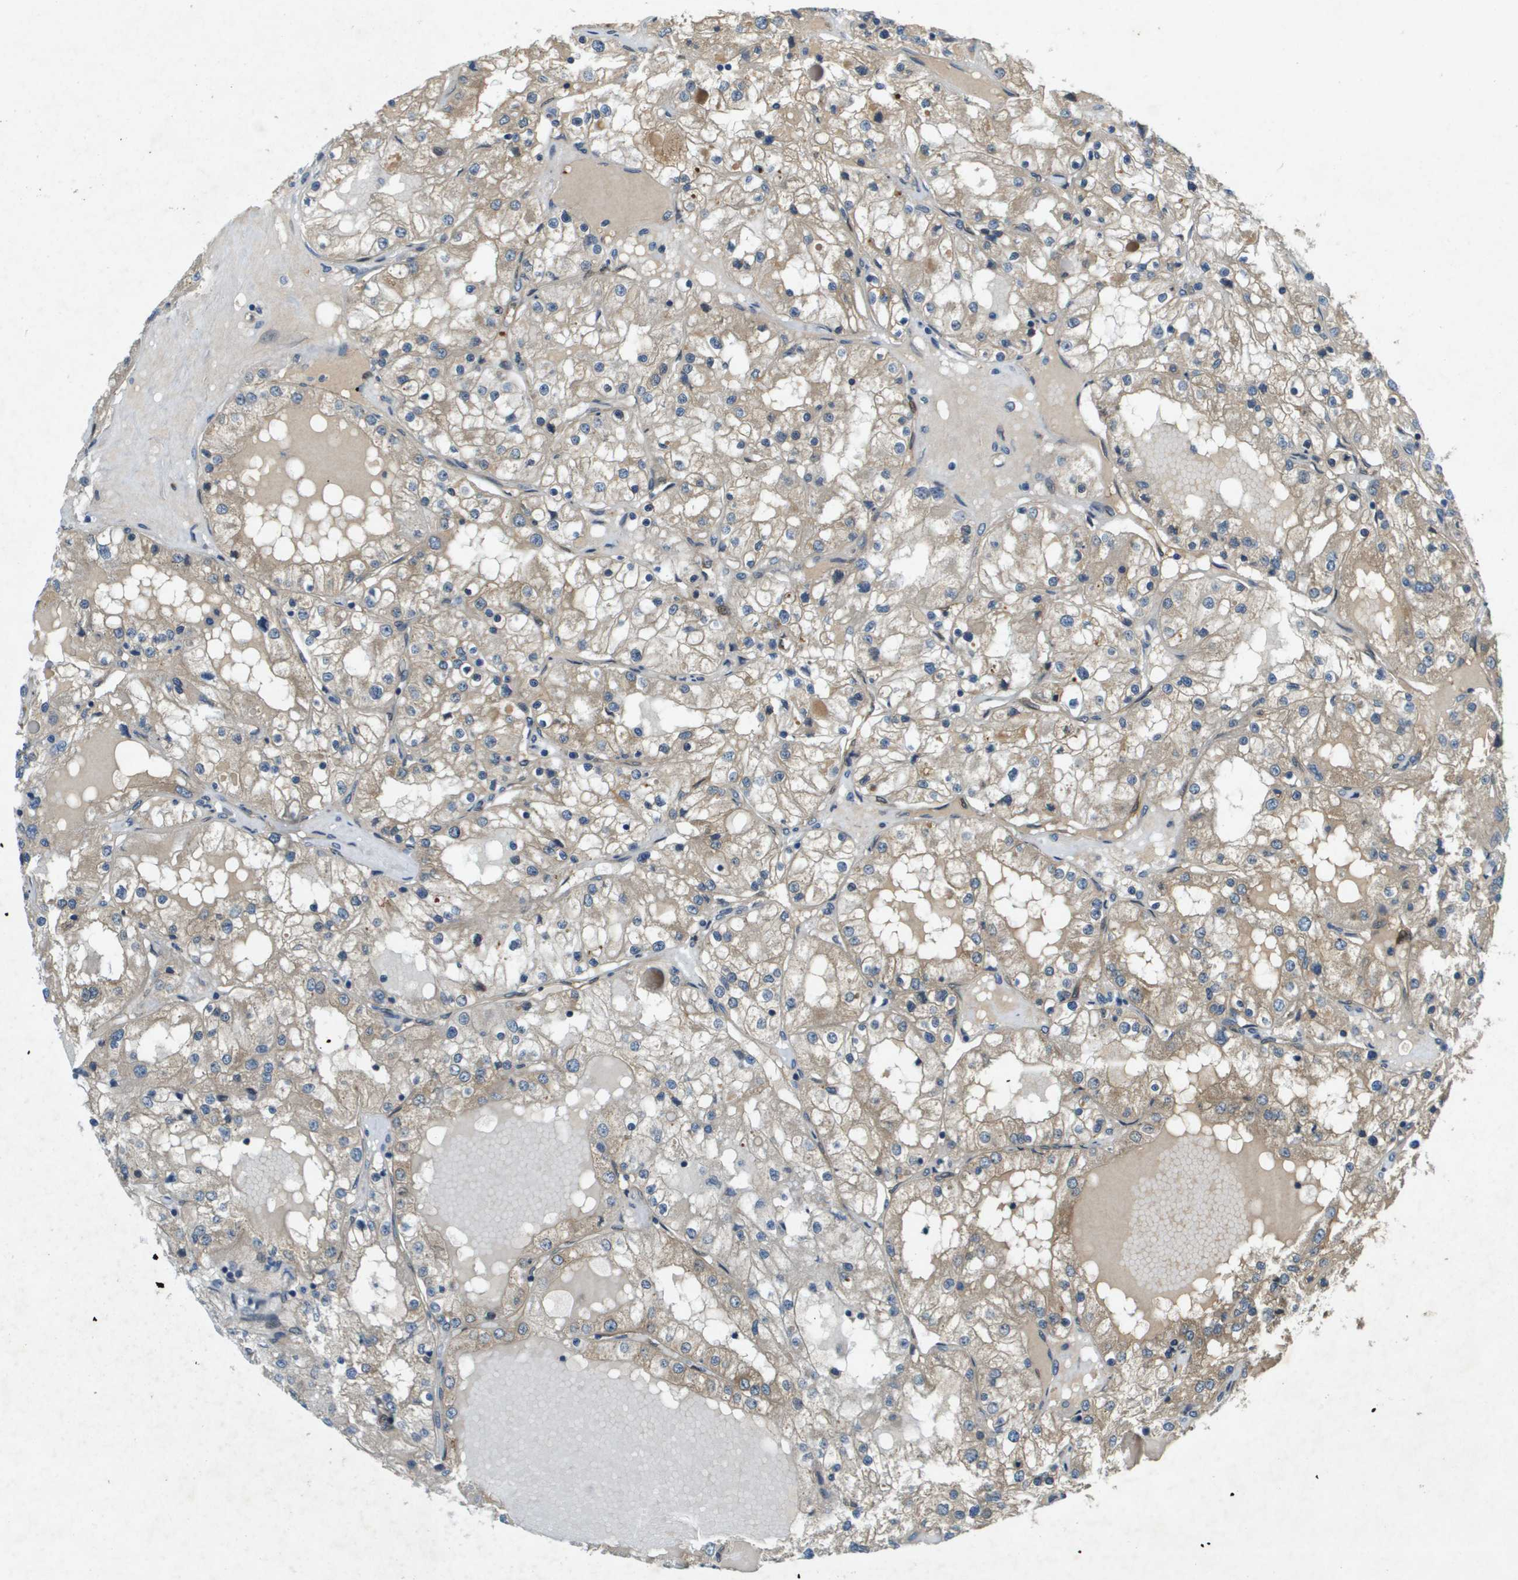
{"staining": {"intensity": "weak", "quantity": ">75%", "location": "cytoplasmic/membranous"}, "tissue": "renal cancer", "cell_type": "Tumor cells", "image_type": "cancer", "snomed": [{"axis": "morphology", "description": "Adenocarcinoma, NOS"}, {"axis": "topography", "description": "Kidney"}], "caption": "Protein positivity by immunohistochemistry (IHC) reveals weak cytoplasmic/membranous expression in approximately >75% of tumor cells in renal adenocarcinoma.", "gene": "PGAP3", "patient": {"sex": "male", "age": 68}}